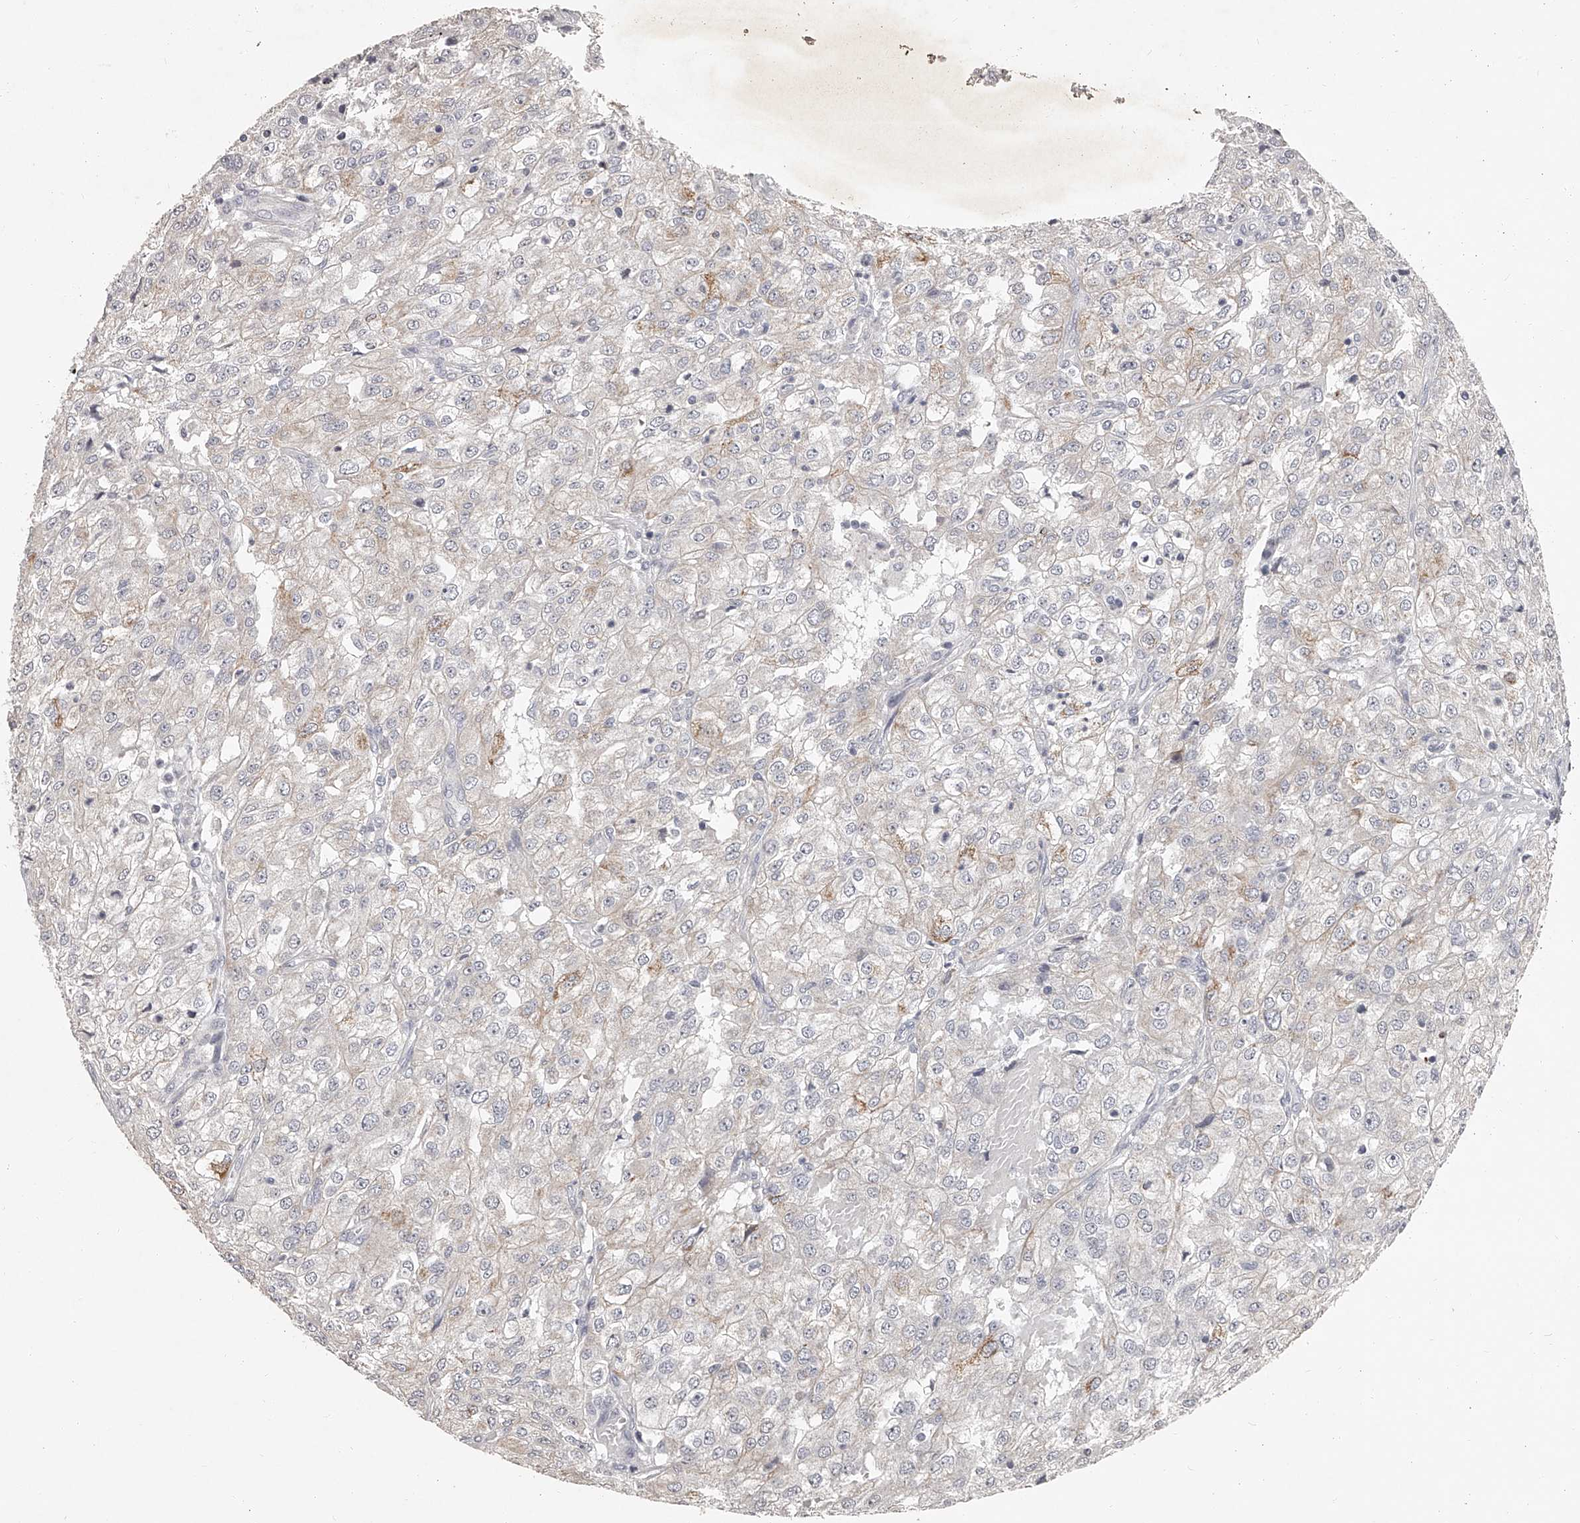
{"staining": {"intensity": "negative", "quantity": "none", "location": "none"}, "tissue": "renal cancer", "cell_type": "Tumor cells", "image_type": "cancer", "snomed": [{"axis": "morphology", "description": "Adenocarcinoma, NOS"}, {"axis": "topography", "description": "Kidney"}], "caption": "There is no significant positivity in tumor cells of renal adenocarcinoma.", "gene": "NT5DC1", "patient": {"sex": "female", "age": 54}}